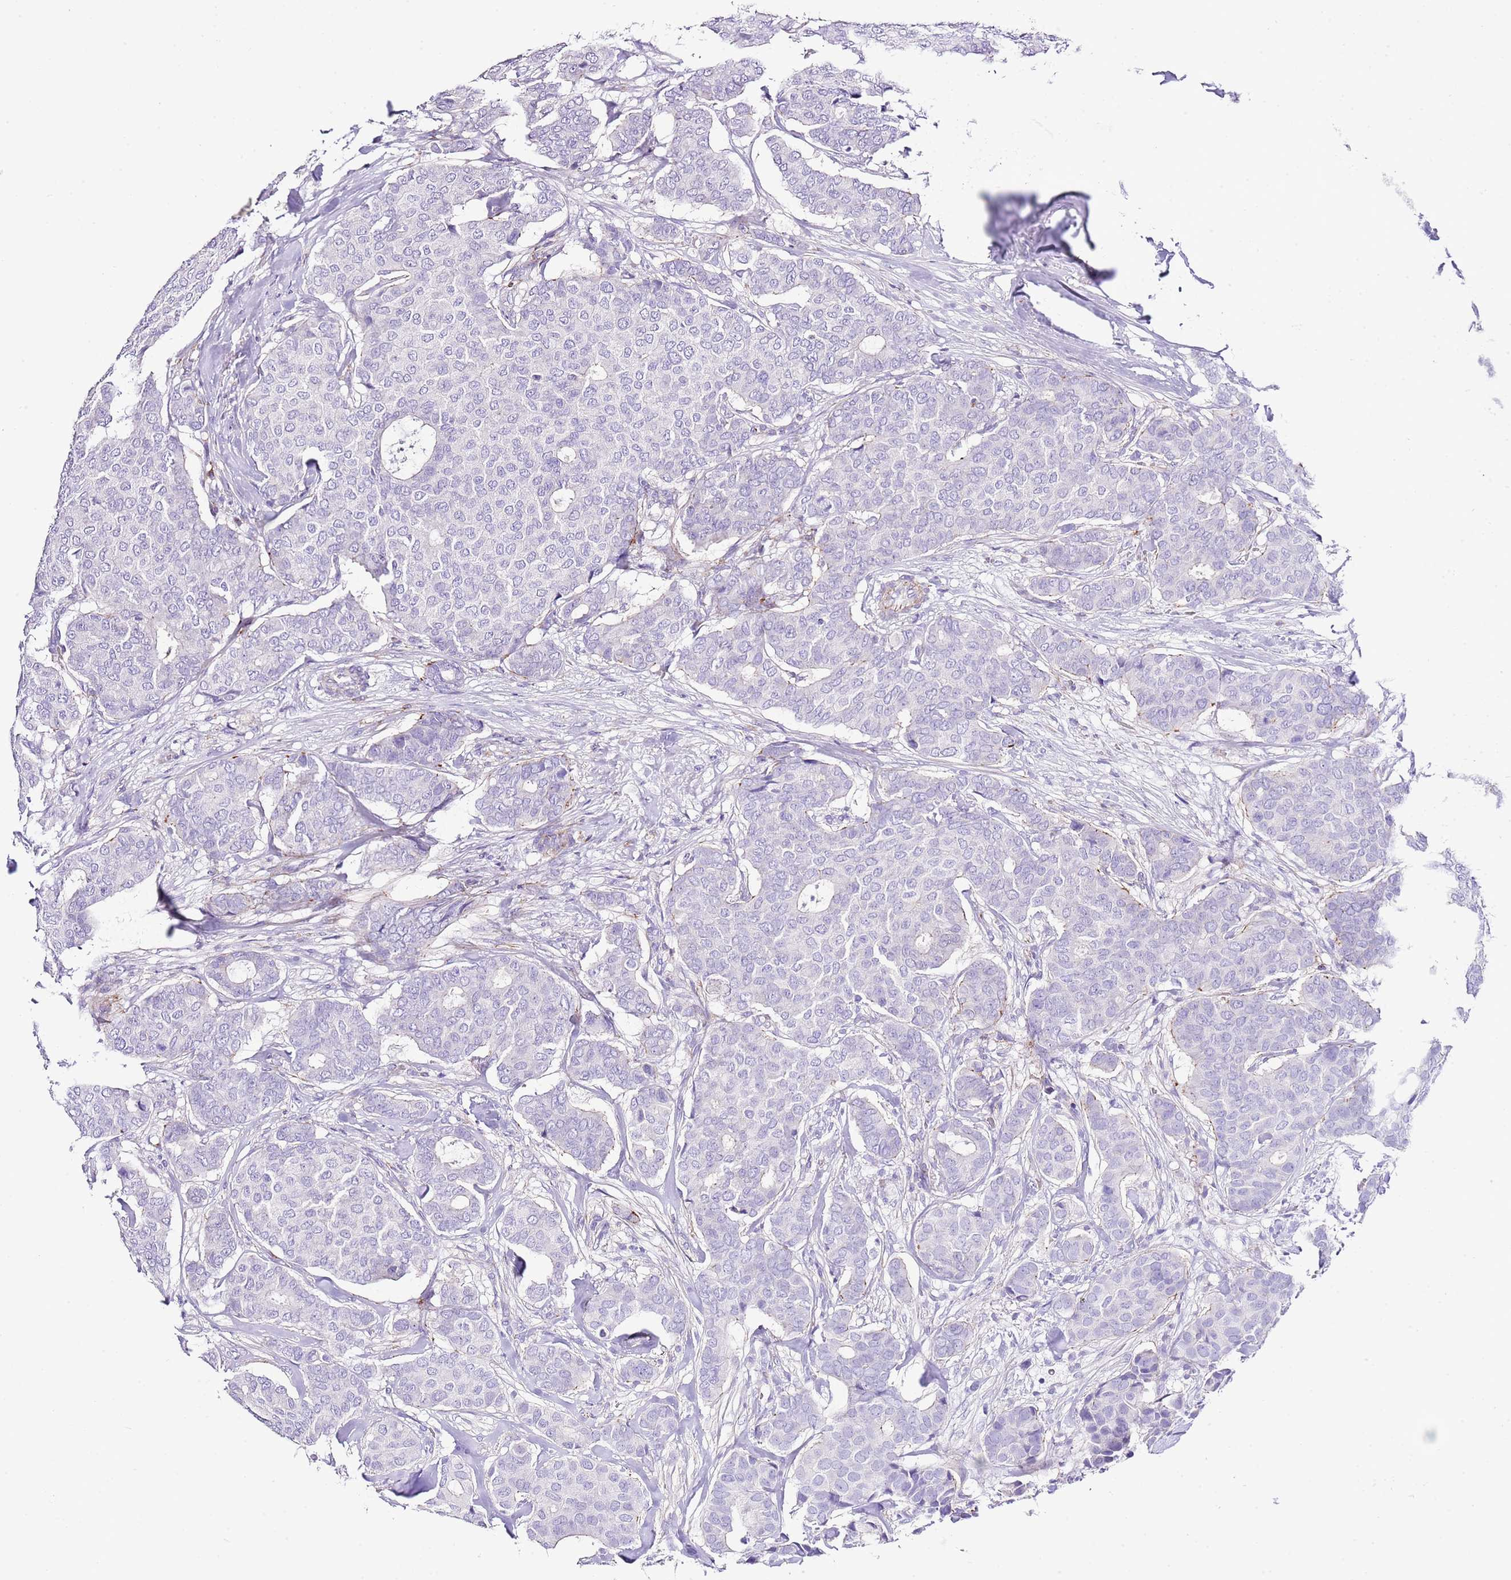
{"staining": {"intensity": "negative", "quantity": "none", "location": "none"}, "tissue": "breast cancer", "cell_type": "Tumor cells", "image_type": "cancer", "snomed": [{"axis": "morphology", "description": "Duct carcinoma"}, {"axis": "topography", "description": "Breast"}], "caption": "Tumor cells are negative for protein expression in human breast intraductal carcinoma.", "gene": "ALDH3A1", "patient": {"sex": "female", "age": 75}}